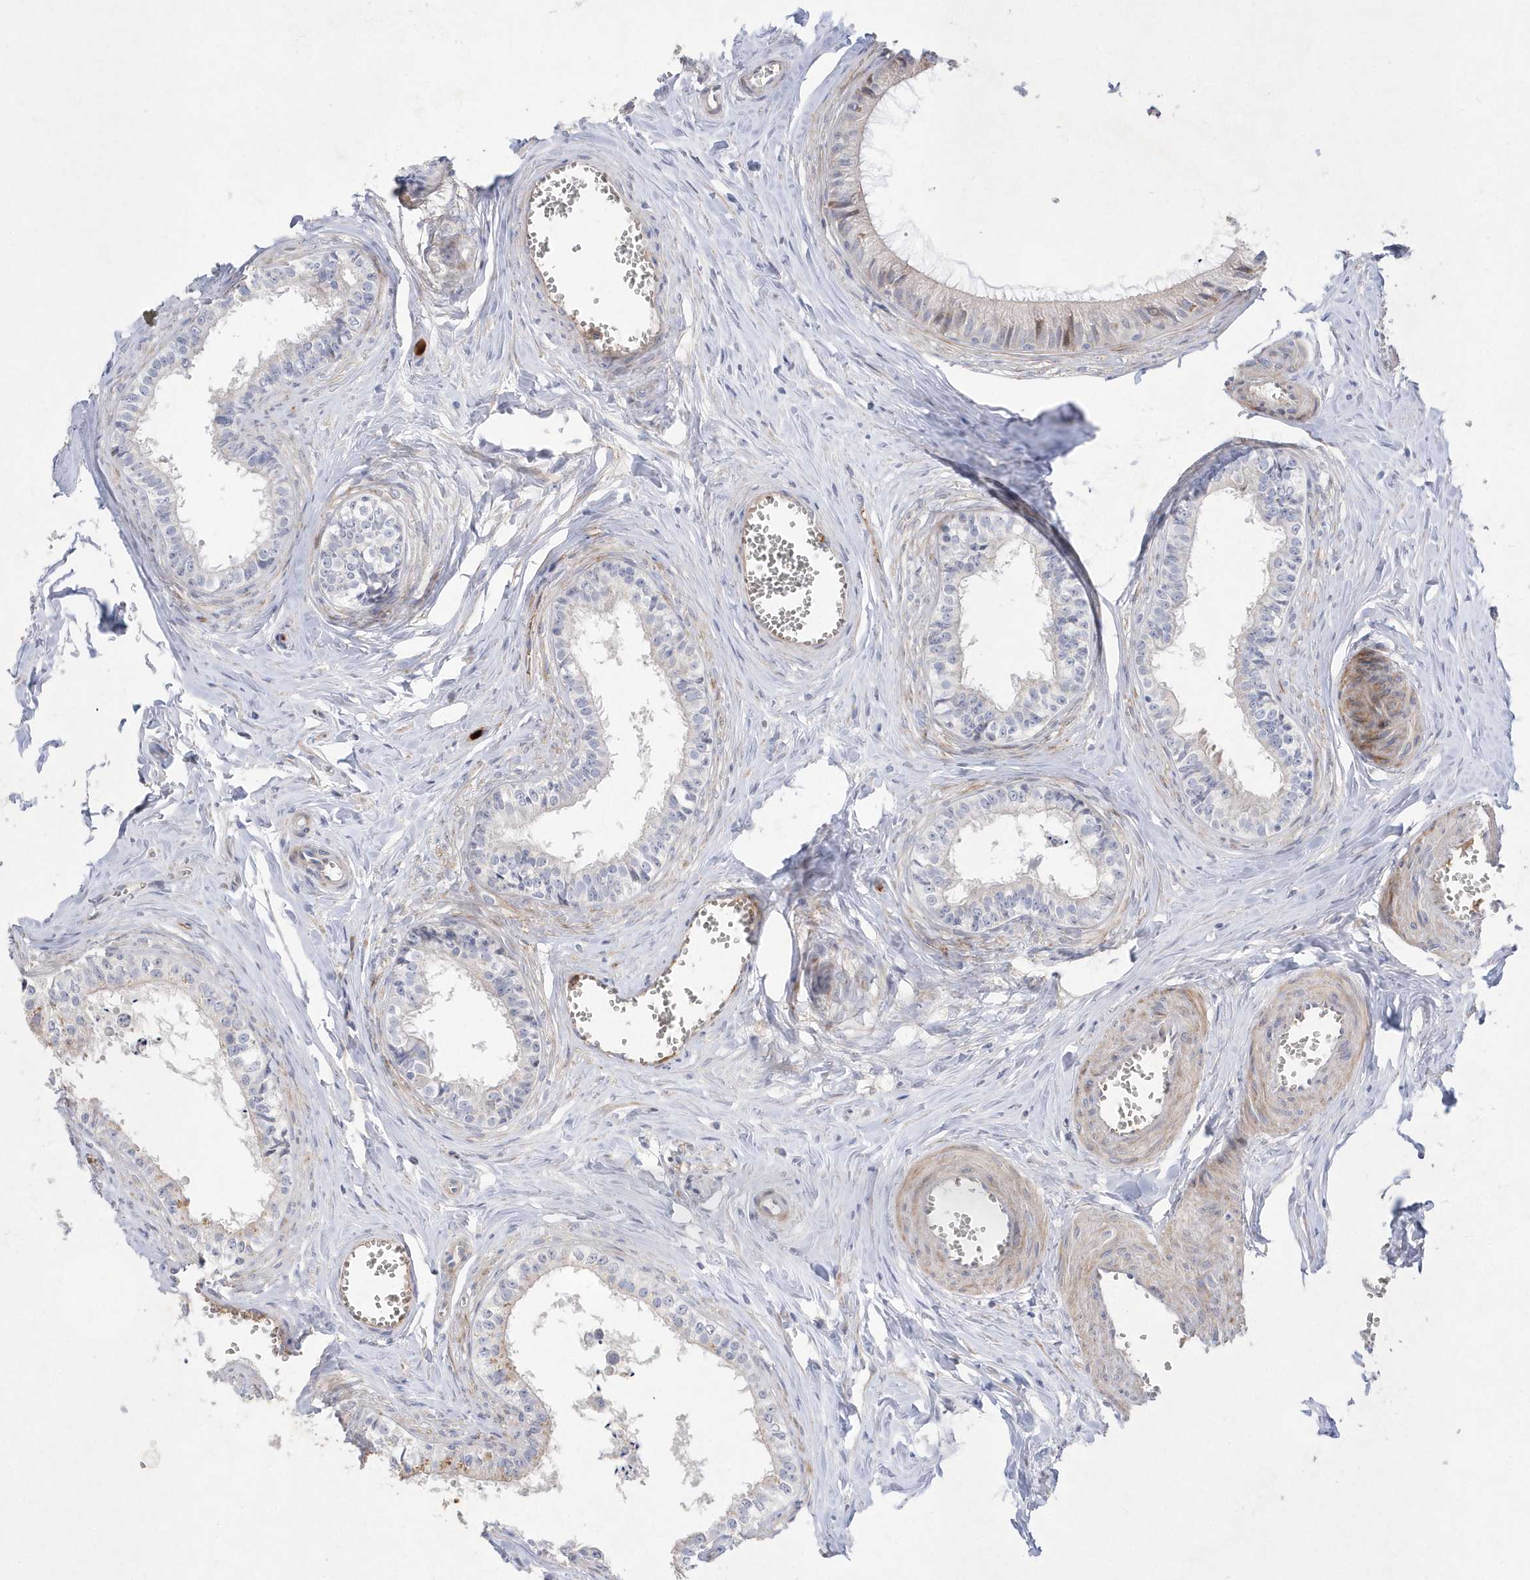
{"staining": {"intensity": "weak", "quantity": "<25%", "location": "cytoplasmic/membranous"}, "tissue": "epididymis", "cell_type": "Glandular cells", "image_type": "normal", "snomed": [{"axis": "morphology", "description": "Normal tissue, NOS"}, {"axis": "topography", "description": "Epididymis"}], "caption": "DAB (3,3'-diaminobenzidine) immunohistochemical staining of benign epididymis reveals no significant expression in glandular cells.", "gene": "TMEM132B", "patient": {"sex": "male", "age": 36}}